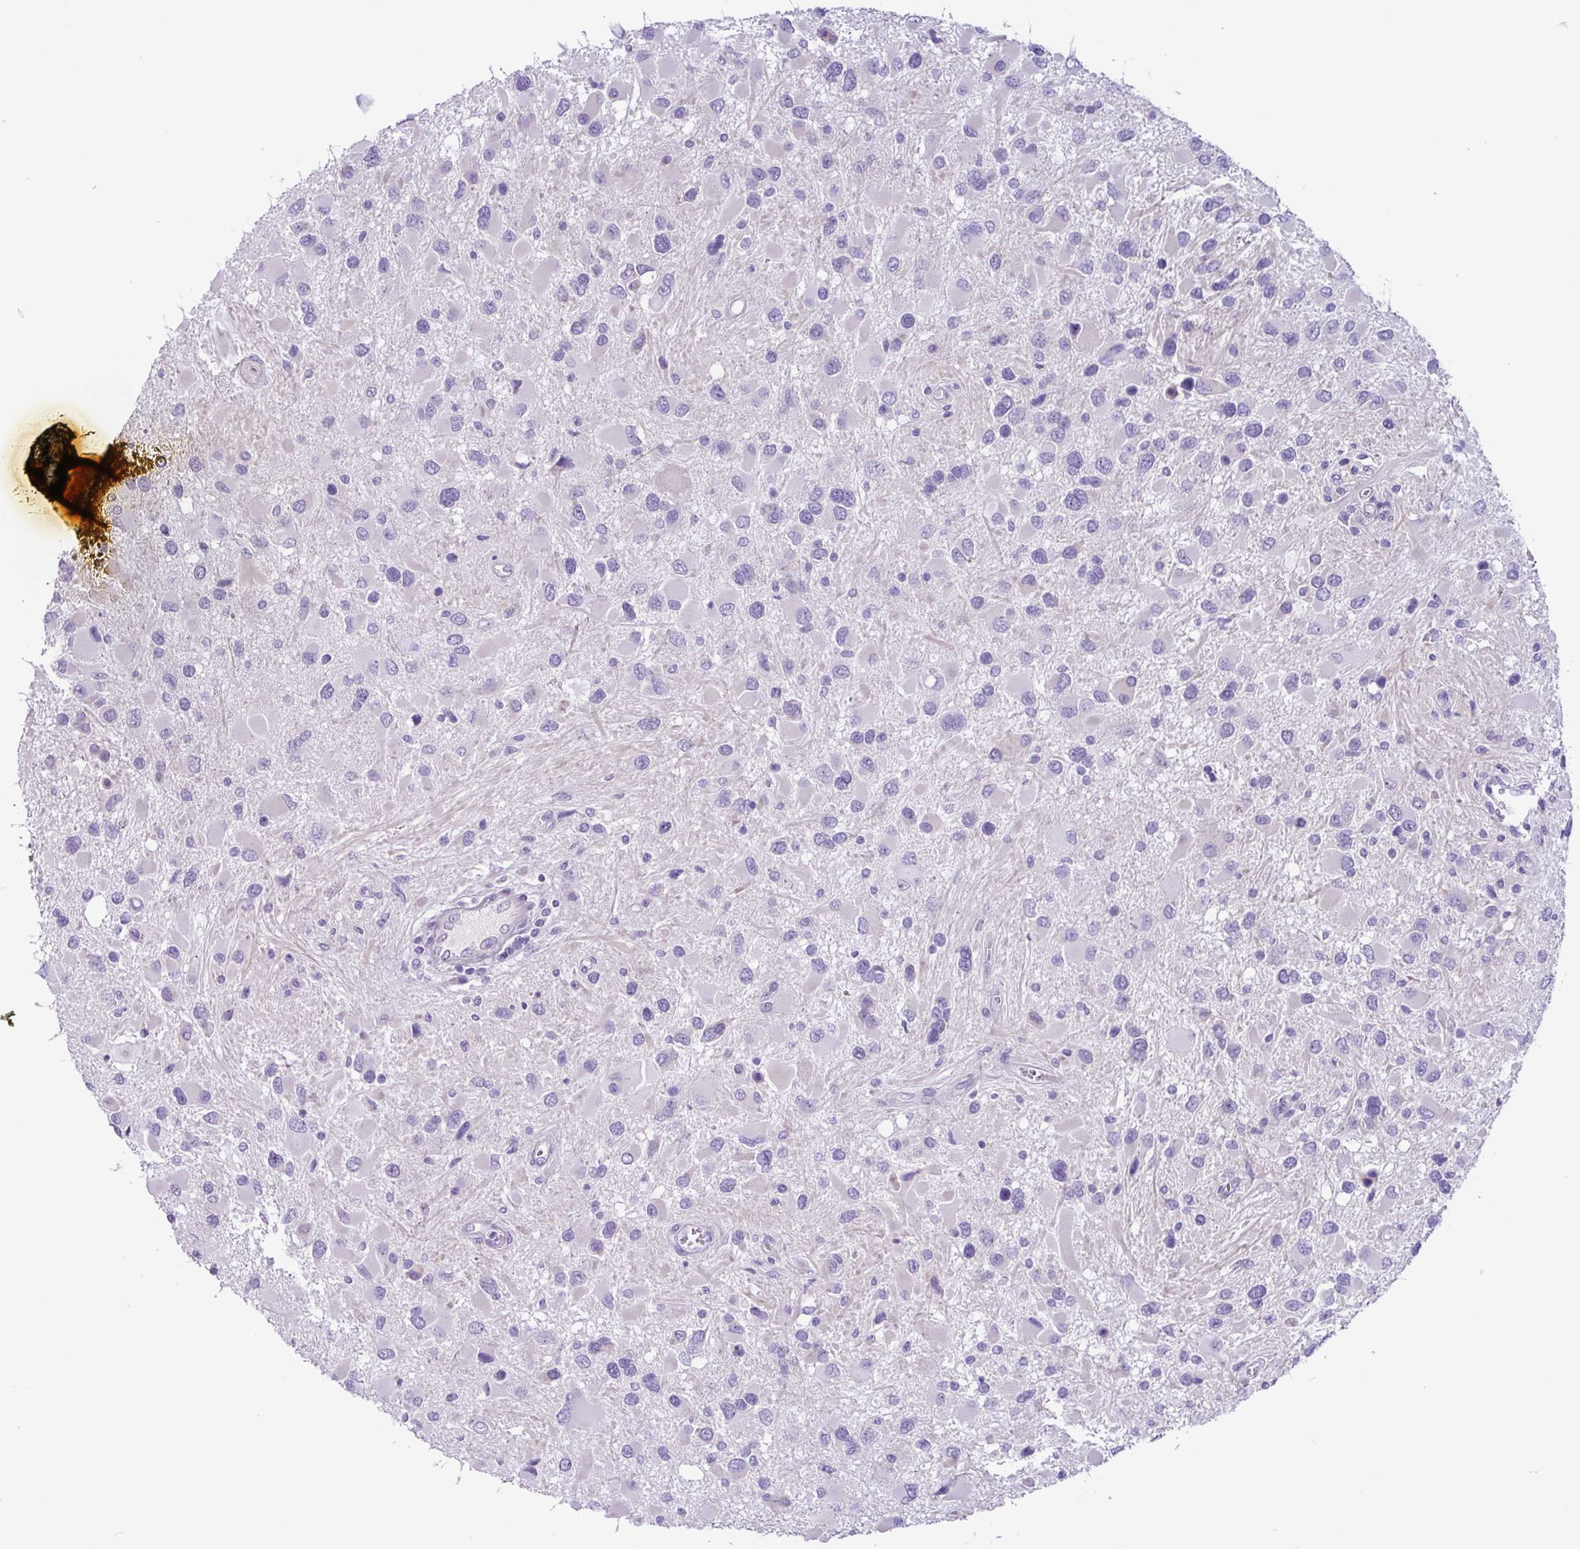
{"staining": {"intensity": "negative", "quantity": "none", "location": "none"}, "tissue": "glioma", "cell_type": "Tumor cells", "image_type": "cancer", "snomed": [{"axis": "morphology", "description": "Glioma, malignant, High grade"}, {"axis": "topography", "description": "Brain"}], "caption": "IHC of malignant high-grade glioma exhibits no staining in tumor cells. (Immunohistochemistry (ihc), brightfield microscopy, high magnification).", "gene": "MRM2", "patient": {"sex": "male", "age": 53}}